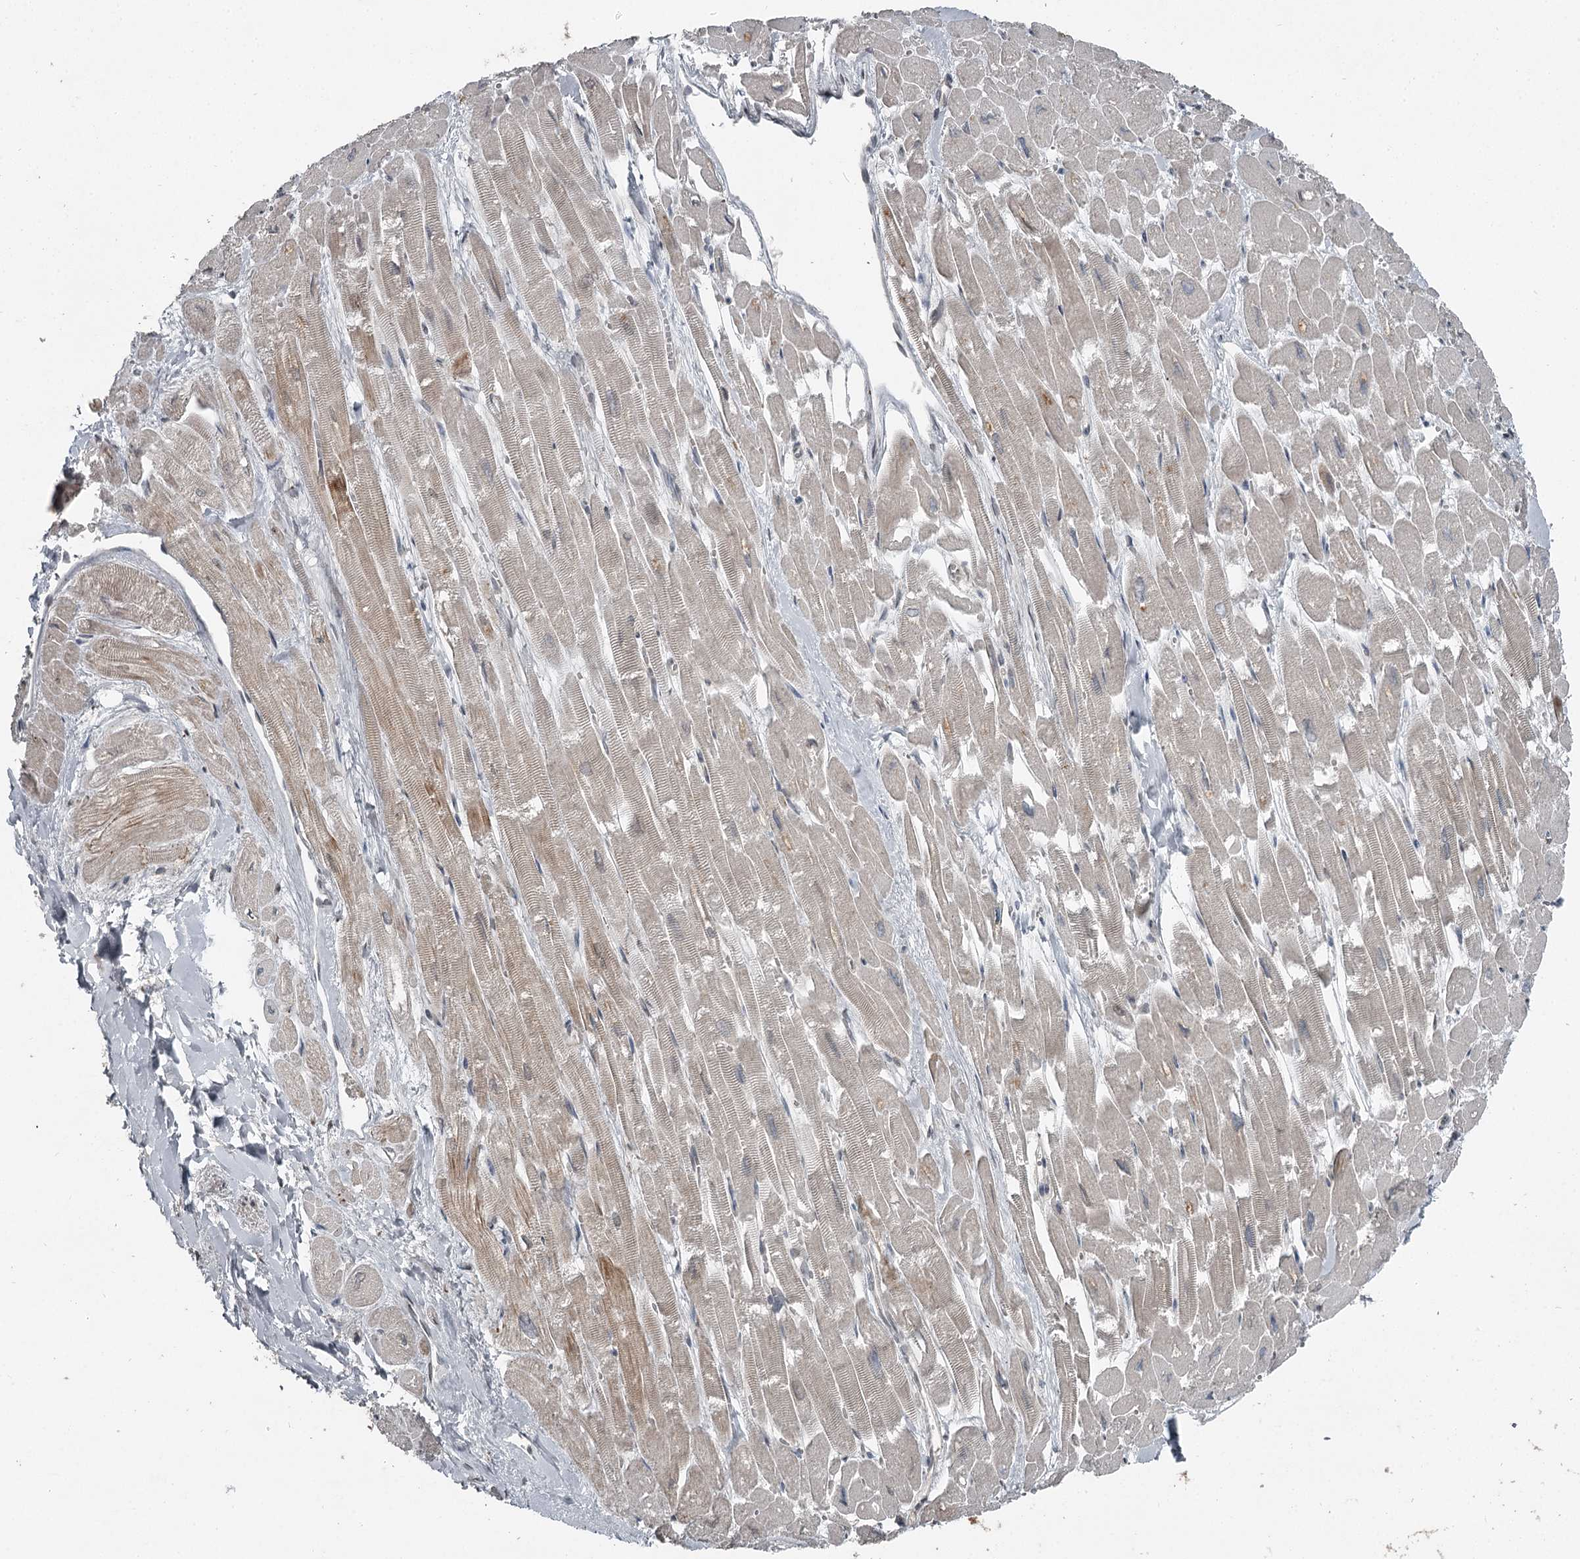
{"staining": {"intensity": "weak", "quantity": "25%-75%", "location": "cytoplasmic/membranous"}, "tissue": "heart muscle", "cell_type": "Cardiomyocytes", "image_type": "normal", "snomed": [{"axis": "morphology", "description": "Normal tissue, NOS"}, {"axis": "topography", "description": "Heart"}], "caption": "Human heart muscle stained for a protein (brown) reveals weak cytoplasmic/membranous positive positivity in about 25%-75% of cardiomyocytes.", "gene": "SLC39A8", "patient": {"sex": "male", "age": 54}}